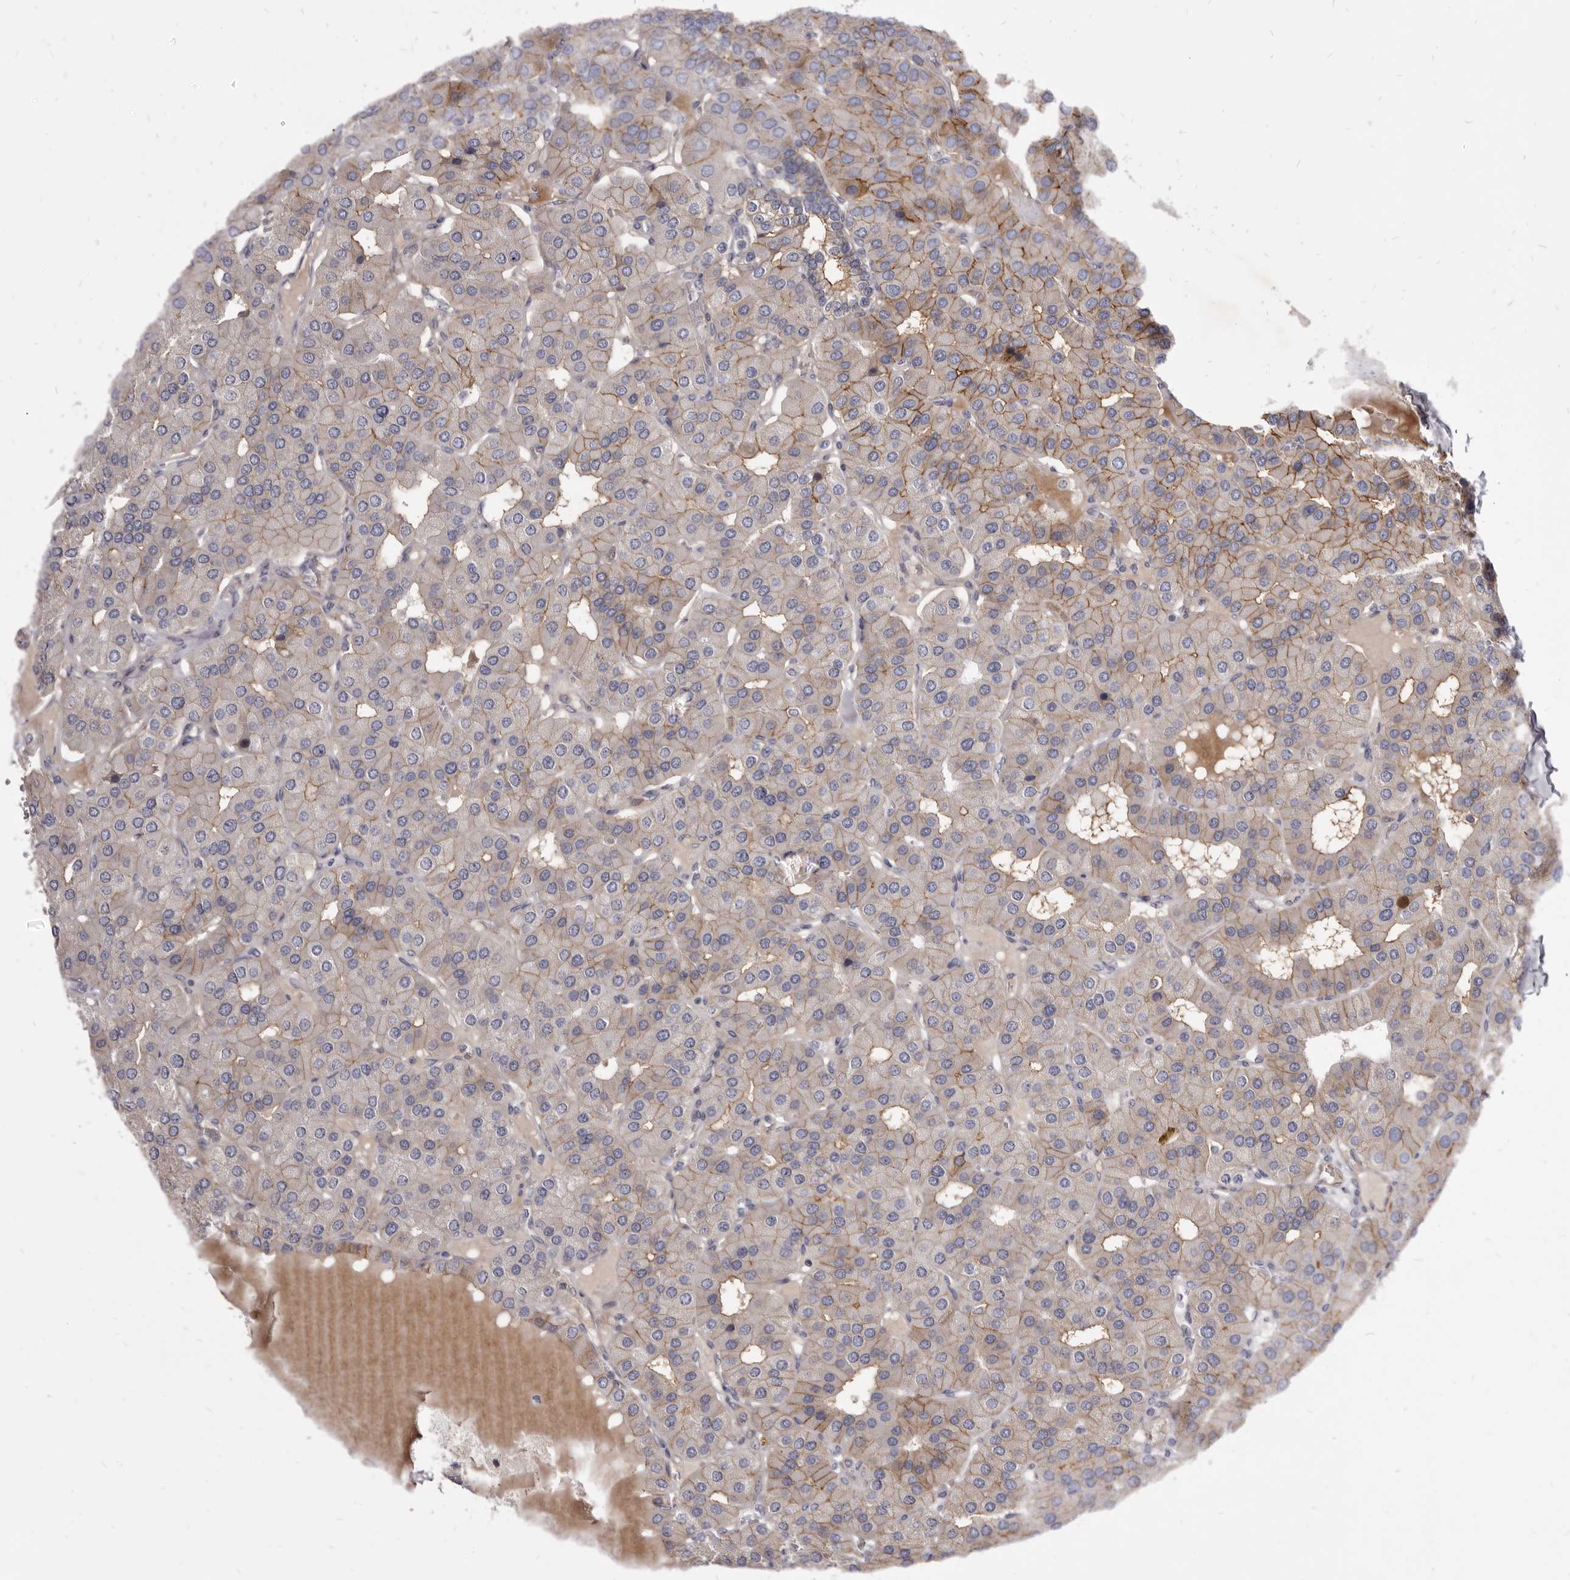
{"staining": {"intensity": "moderate", "quantity": "25%-75%", "location": "cytoplasmic/membranous"}, "tissue": "parathyroid gland", "cell_type": "Glandular cells", "image_type": "normal", "snomed": [{"axis": "morphology", "description": "Normal tissue, NOS"}, {"axis": "morphology", "description": "Adenoma, NOS"}, {"axis": "topography", "description": "Parathyroid gland"}], "caption": "Protein expression analysis of benign human parathyroid gland reveals moderate cytoplasmic/membranous staining in approximately 25%-75% of glandular cells. (Brightfield microscopy of DAB IHC at high magnification).", "gene": "FAS", "patient": {"sex": "female", "age": 86}}